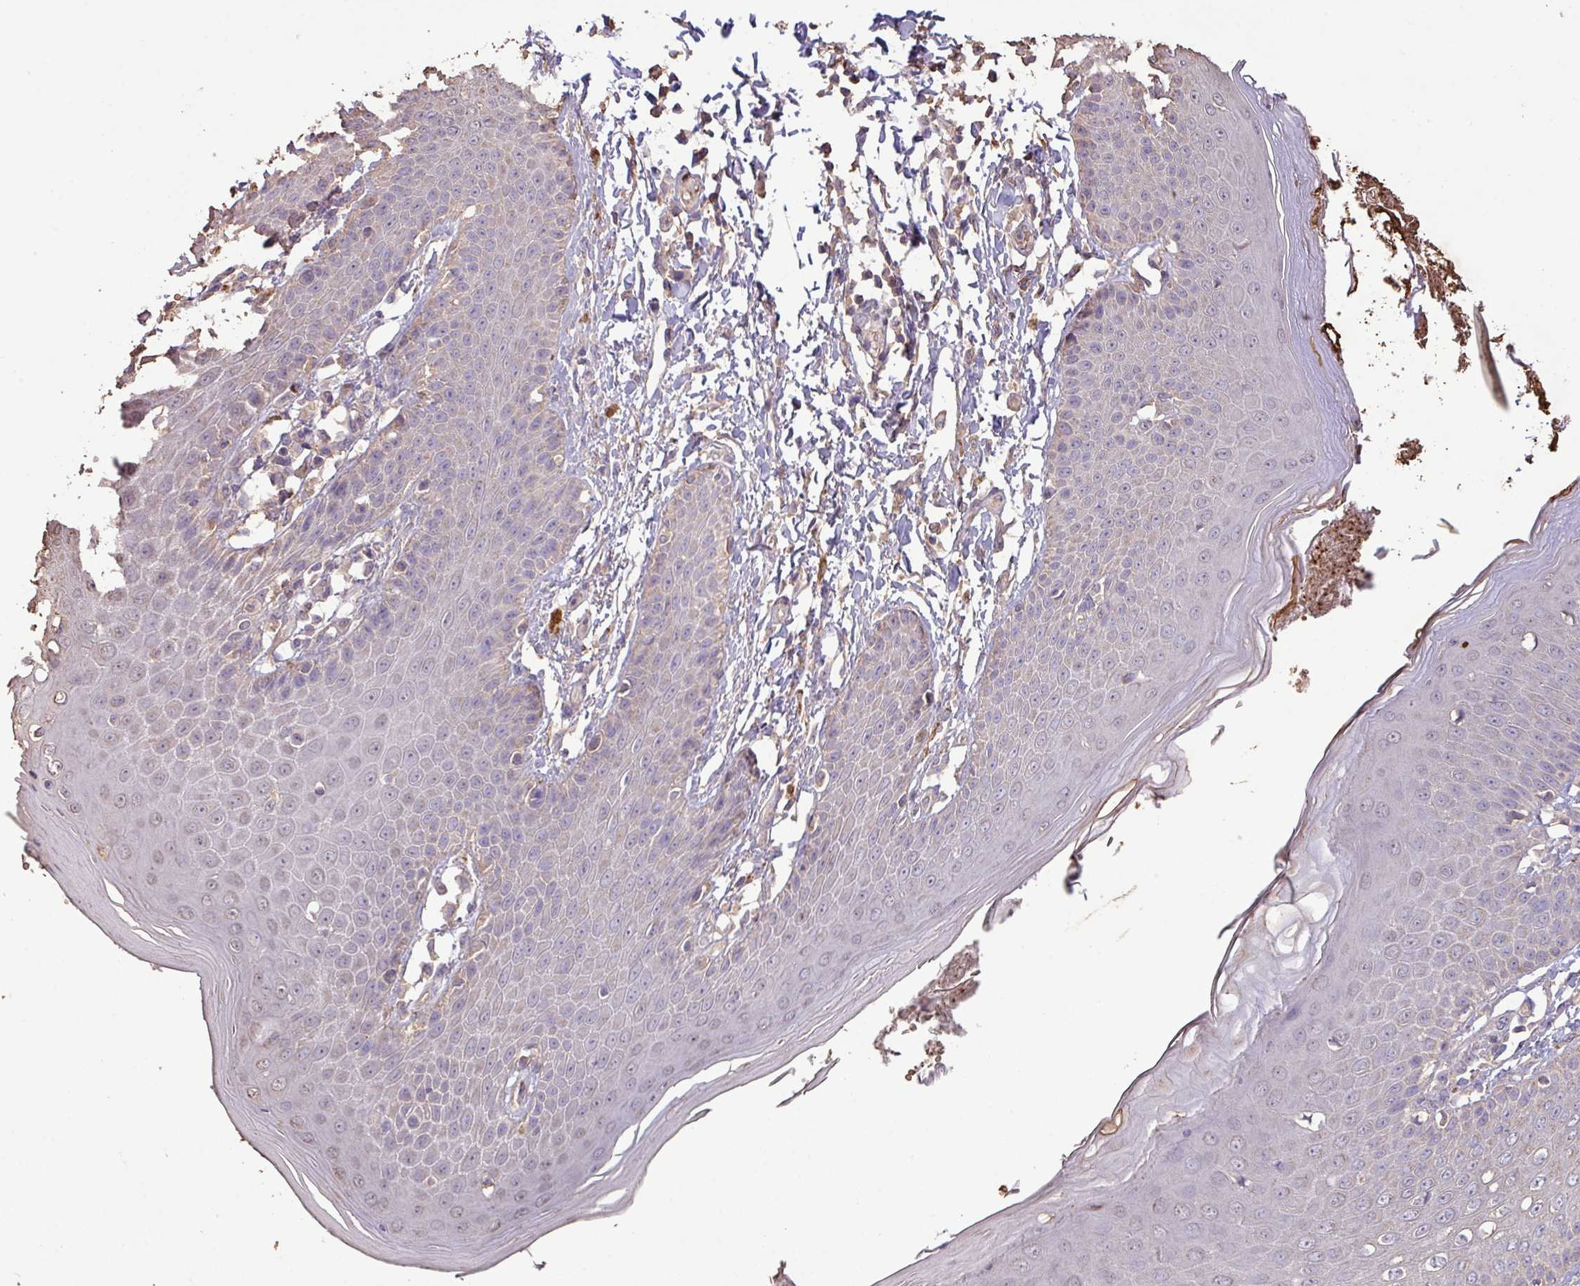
{"staining": {"intensity": "negative", "quantity": "none", "location": "none"}, "tissue": "skin", "cell_type": "Epidermal cells", "image_type": "normal", "snomed": [{"axis": "morphology", "description": "Normal tissue, NOS"}, {"axis": "topography", "description": "Peripheral nerve tissue"}], "caption": "The photomicrograph demonstrates no staining of epidermal cells in benign skin.", "gene": "CAMK2A", "patient": {"sex": "male", "age": 51}}